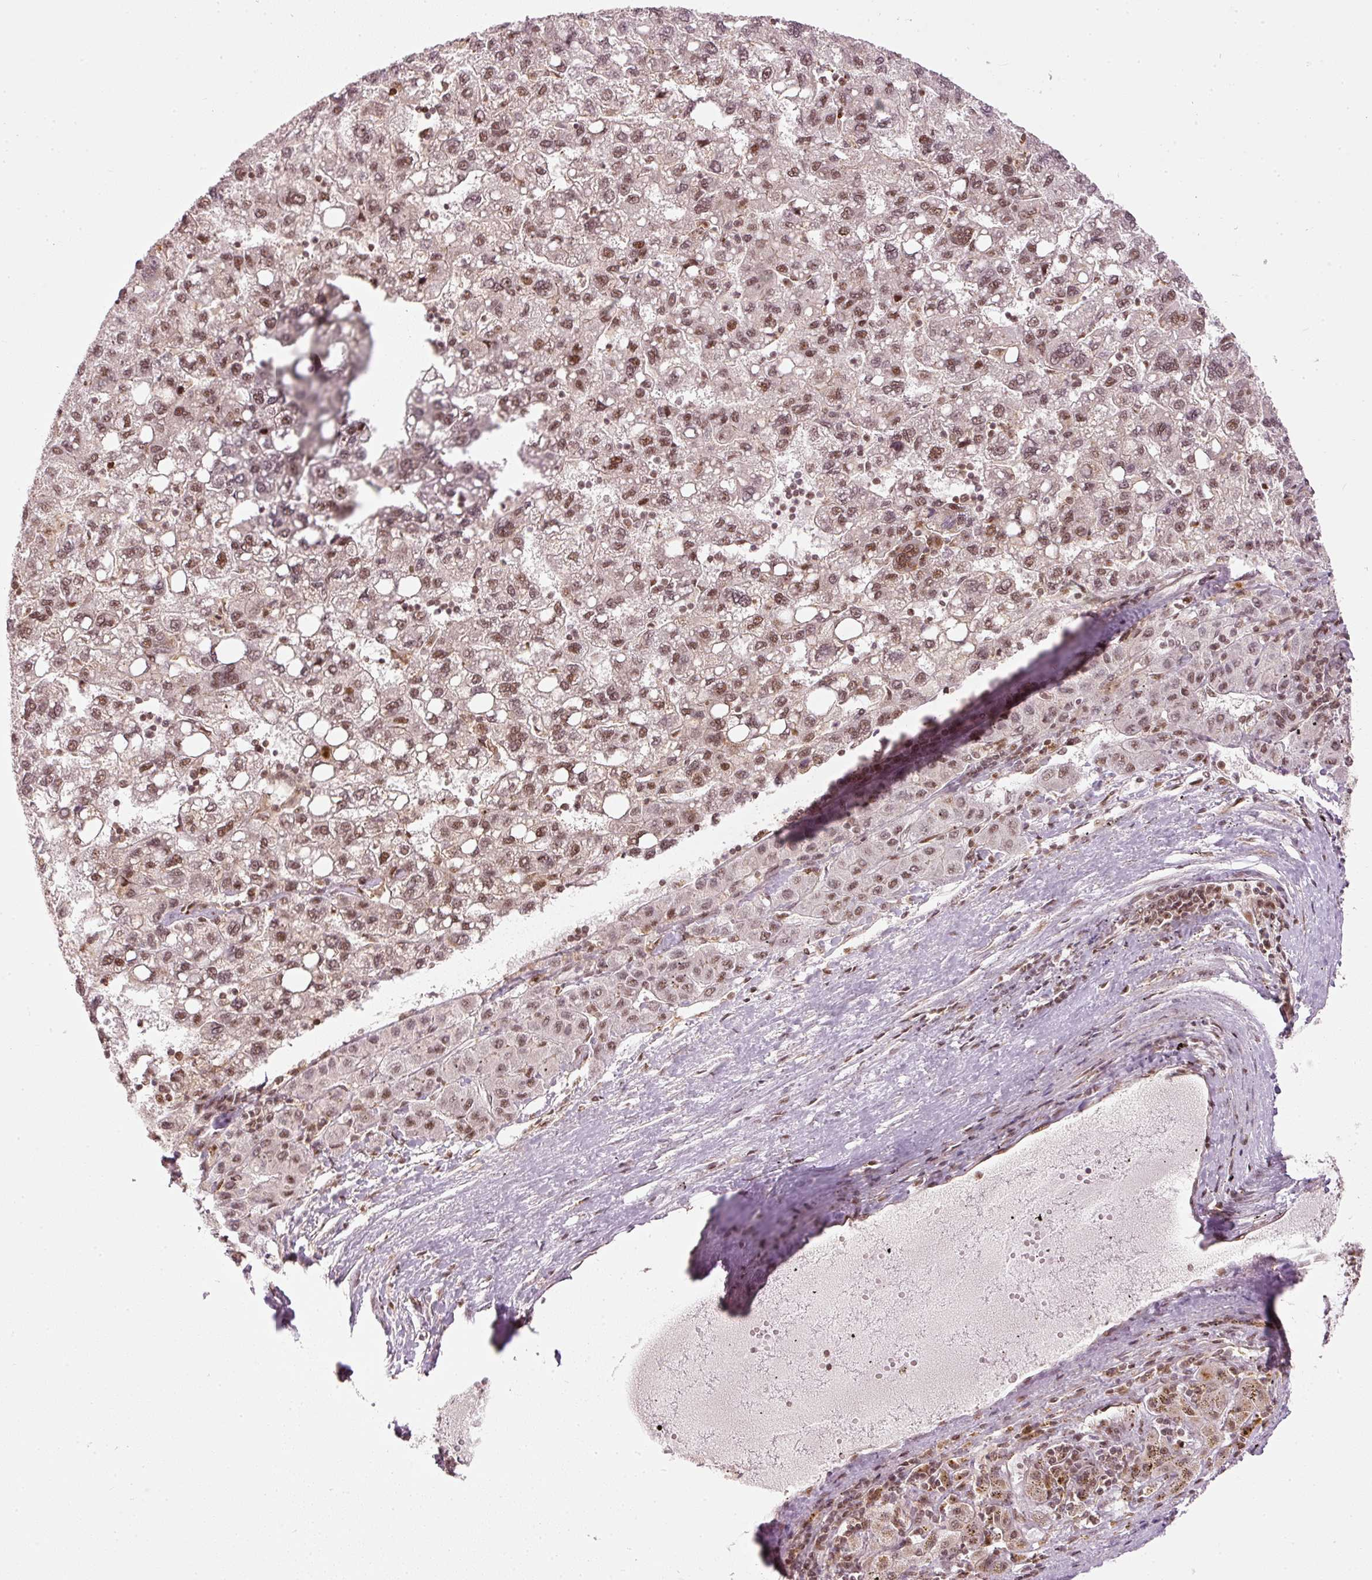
{"staining": {"intensity": "moderate", "quantity": ">75%", "location": "nuclear"}, "tissue": "liver cancer", "cell_type": "Tumor cells", "image_type": "cancer", "snomed": [{"axis": "morphology", "description": "Carcinoma, Hepatocellular, NOS"}, {"axis": "topography", "description": "Liver"}], "caption": "Protein staining of hepatocellular carcinoma (liver) tissue reveals moderate nuclear staining in approximately >75% of tumor cells.", "gene": "THOC6", "patient": {"sex": "female", "age": 82}}